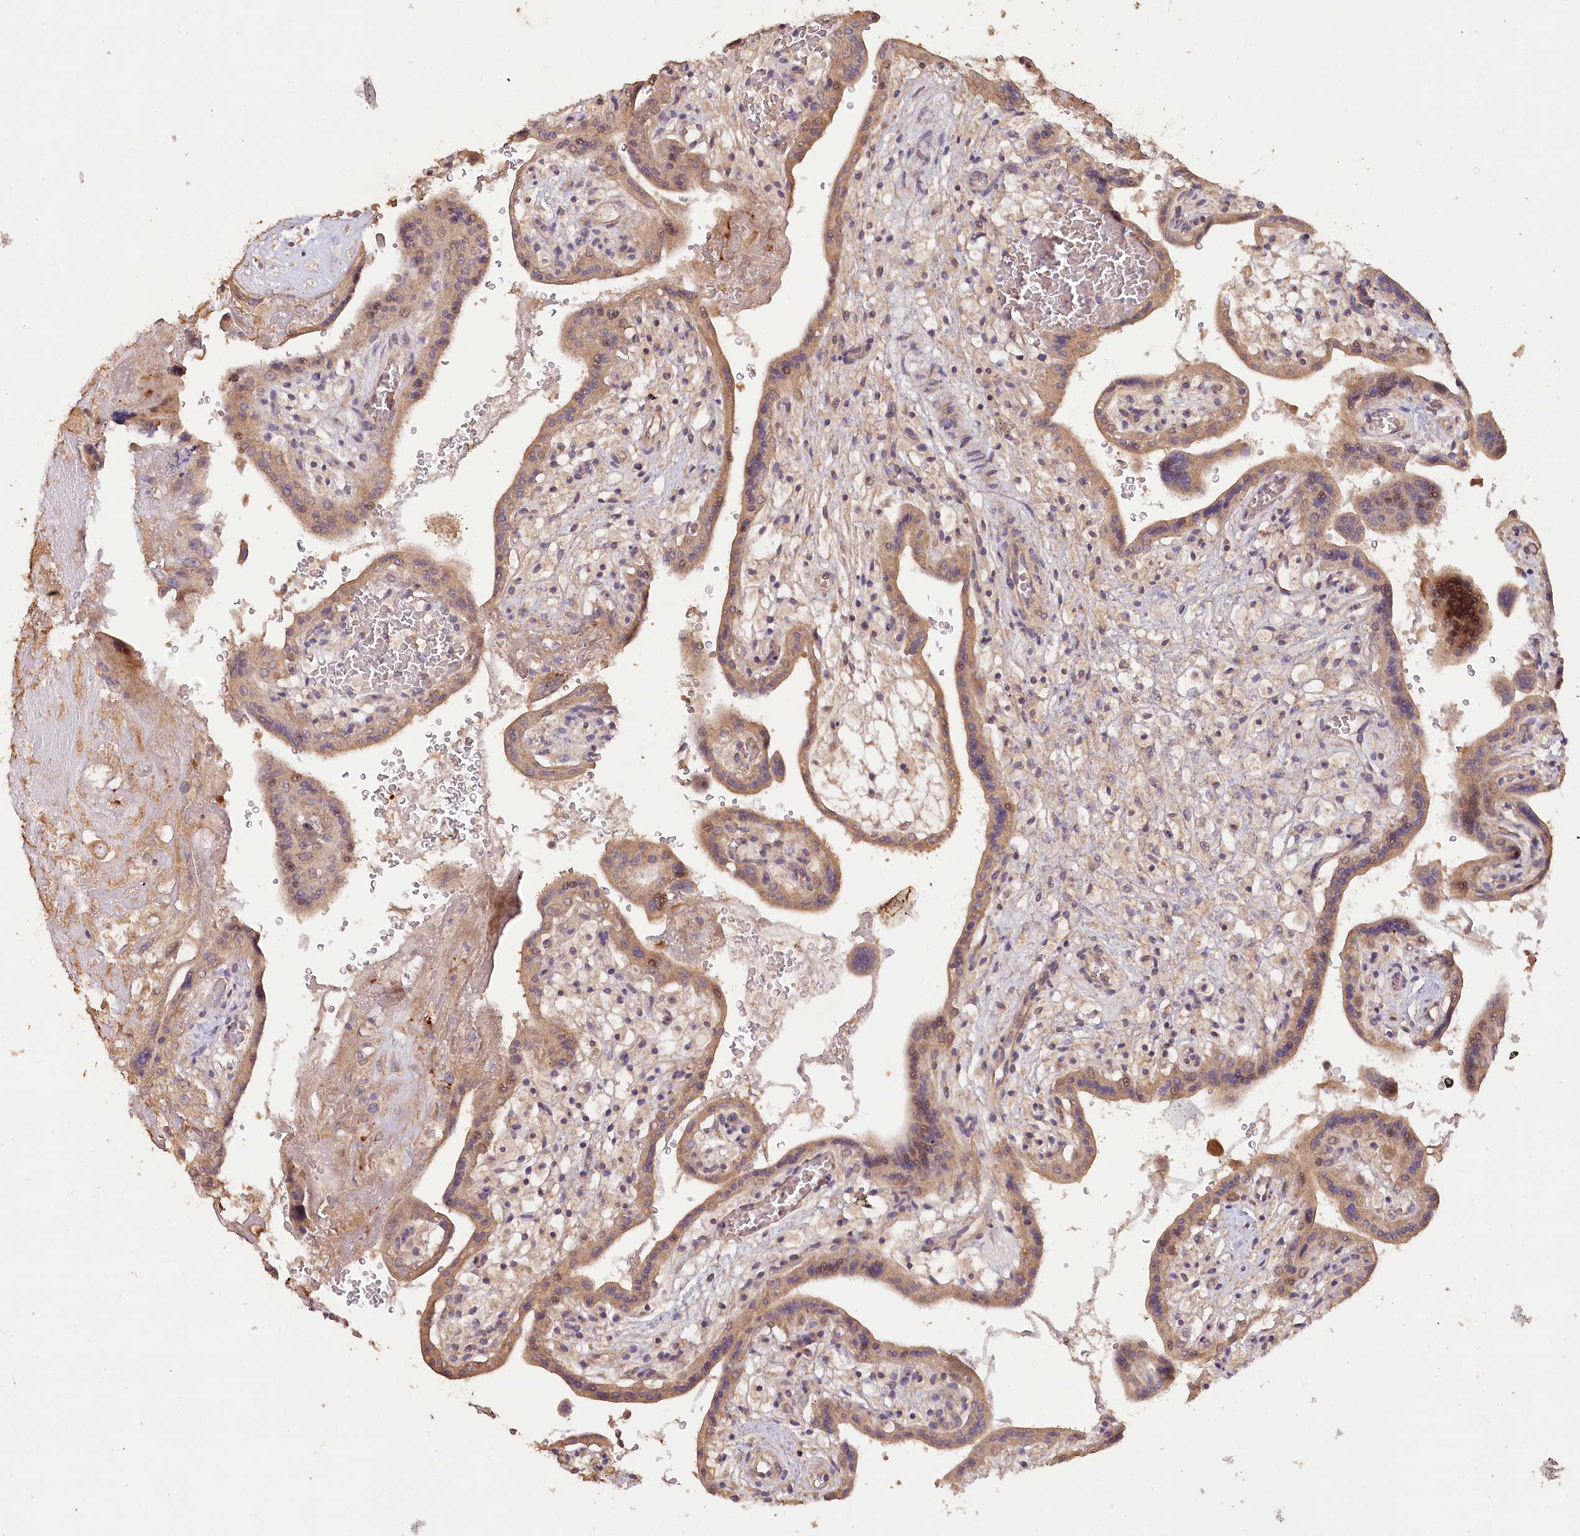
{"staining": {"intensity": "strong", "quantity": ">75%", "location": "cytoplasmic/membranous"}, "tissue": "placenta", "cell_type": "Trophoblastic cells", "image_type": "normal", "snomed": [{"axis": "morphology", "description": "Normal tissue, NOS"}, {"axis": "topography", "description": "Placenta"}], "caption": "High-magnification brightfield microscopy of benign placenta stained with DAB (brown) and counterstained with hematoxylin (blue). trophoblastic cells exhibit strong cytoplasmic/membranous staining is present in approximately>75% of cells.", "gene": "IRAK1BP1", "patient": {"sex": "female", "age": 37}}